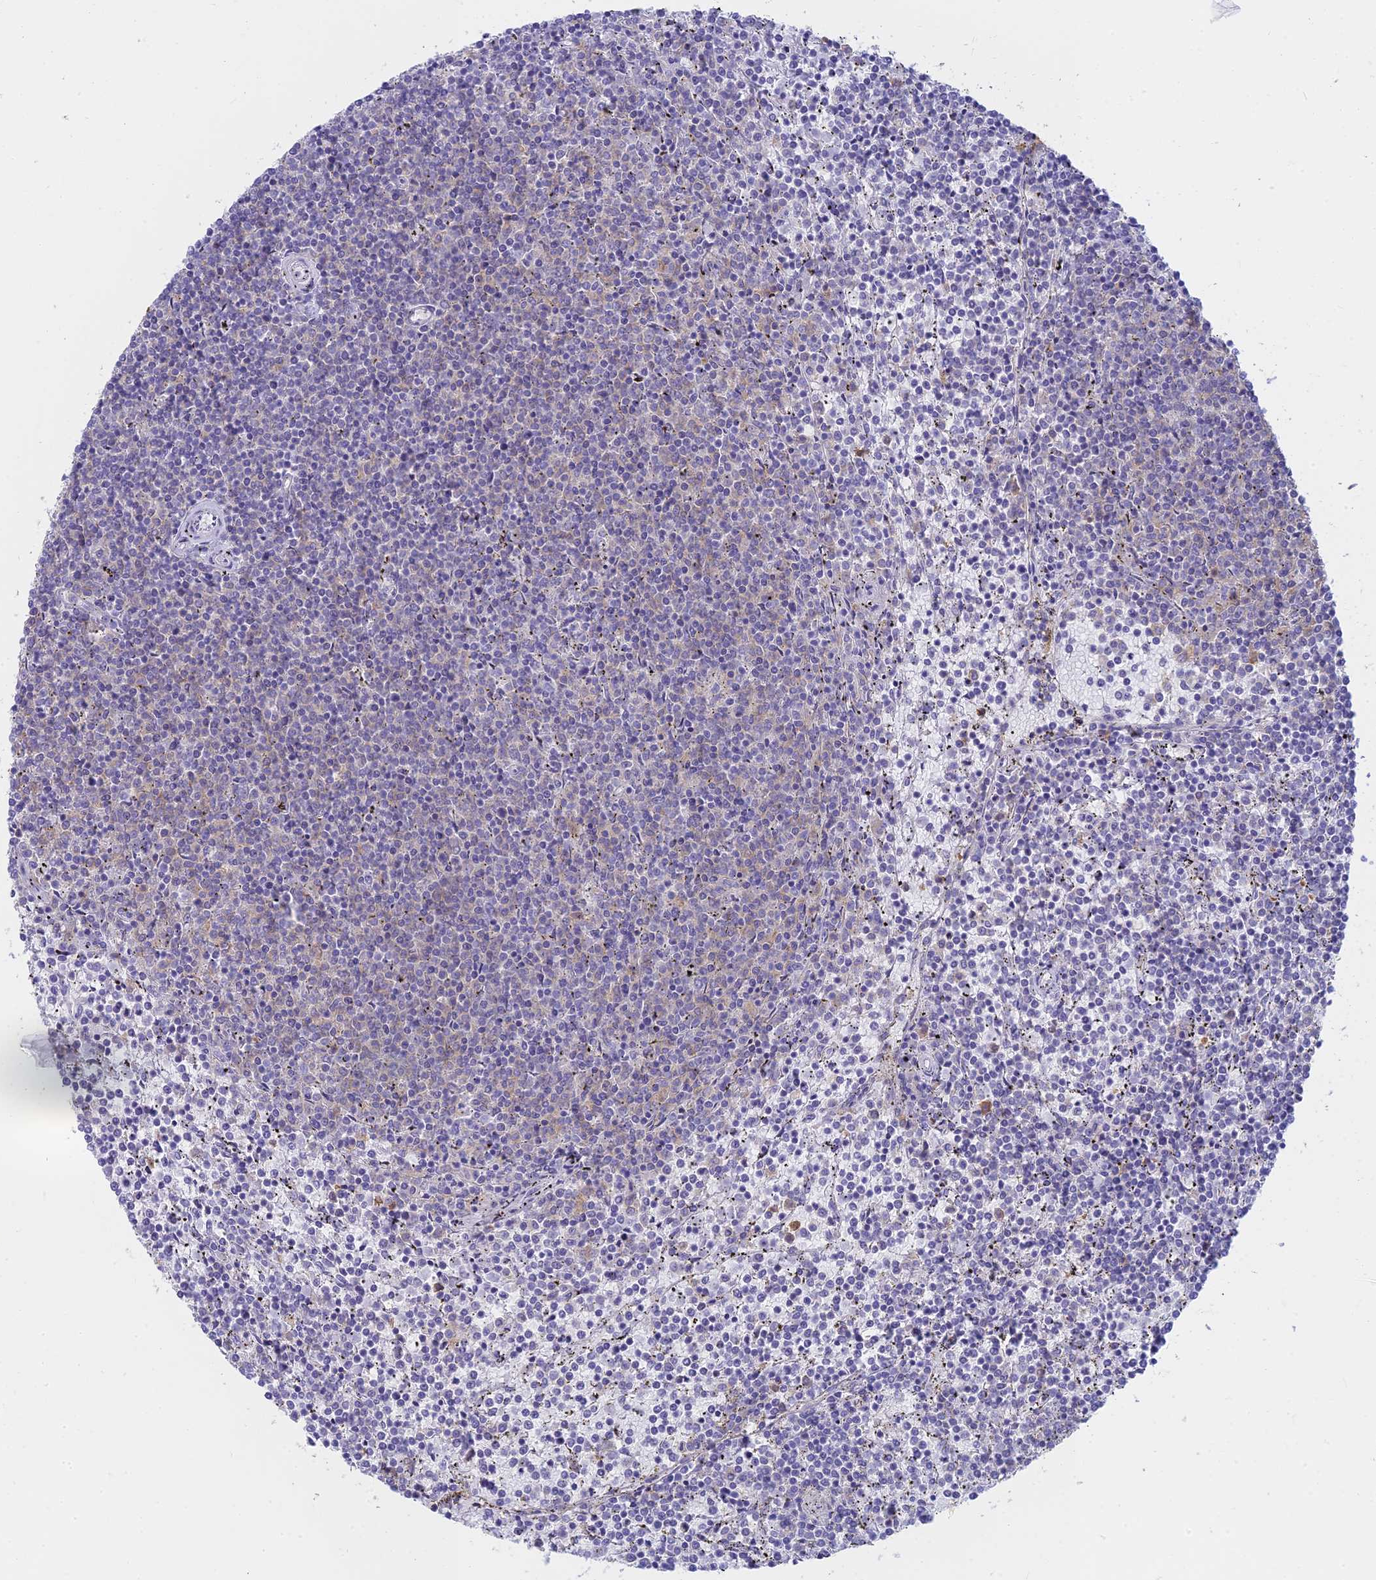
{"staining": {"intensity": "negative", "quantity": "none", "location": "none"}, "tissue": "lymphoma", "cell_type": "Tumor cells", "image_type": "cancer", "snomed": [{"axis": "morphology", "description": "Malignant lymphoma, non-Hodgkin's type, Low grade"}, {"axis": "topography", "description": "Spleen"}], "caption": "Lymphoma was stained to show a protein in brown. There is no significant positivity in tumor cells.", "gene": "STRN4", "patient": {"sex": "female", "age": 50}}